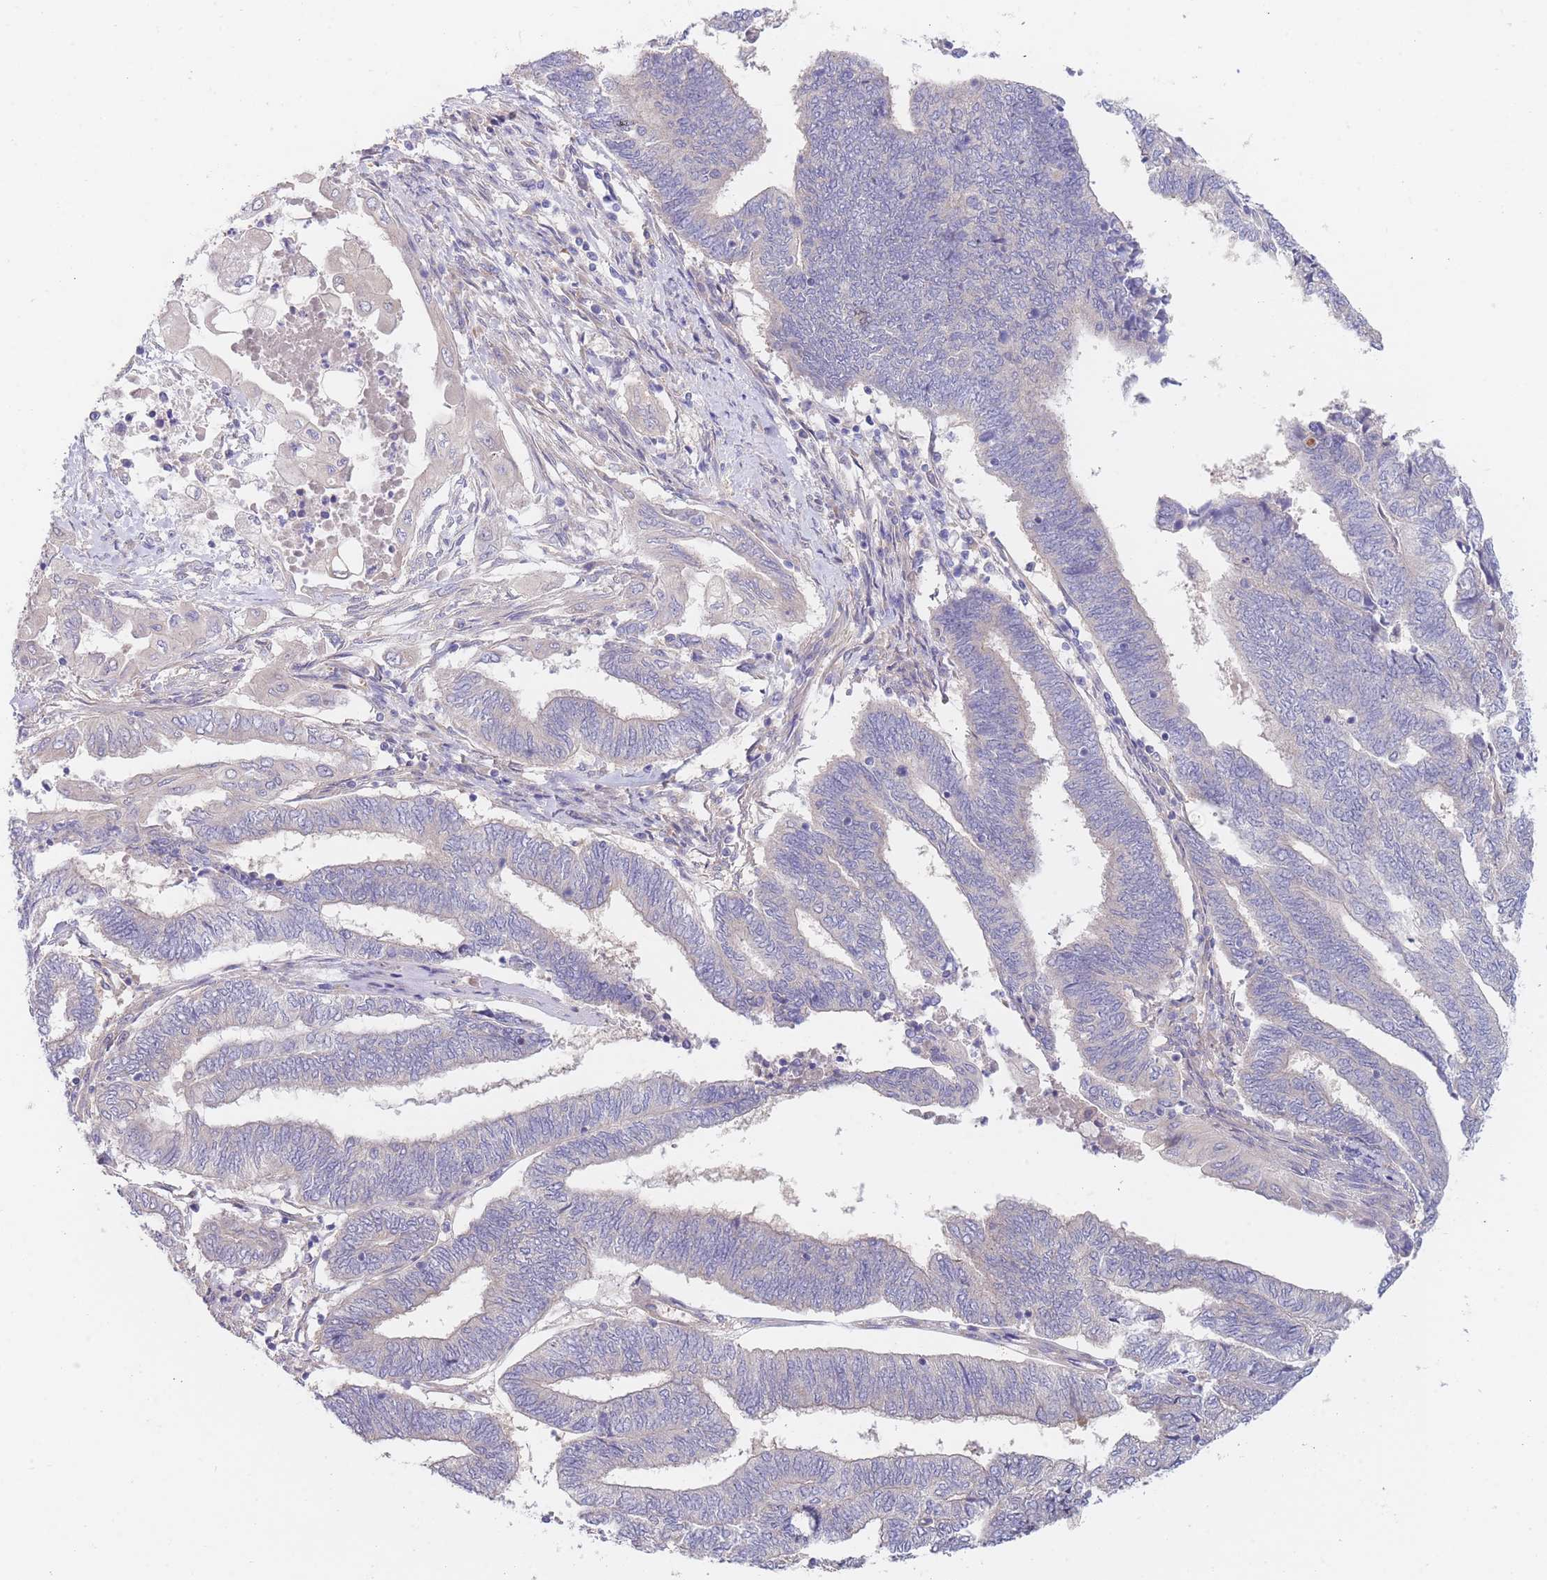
{"staining": {"intensity": "negative", "quantity": "none", "location": "none"}, "tissue": "endometrial cancer", "cell_type": "Tumor cells", "image_type": "cancer", "snomed": [{"axis": "morphology", "description": "Adenocarcinoma, NOS"}, {"axis": "topography", "description": "Uterus"}, {"axis": "topography", "description": "Endometrium"}], "caption": "Immunohistochemistry (IHC) photomicrograph of neoplastic tissue: human endometrial cancer stained with DAB (3,3'-diaminobenzidine) demonstrates no significant protein staining in tumor cells.", "gene": "ZNF281", "patient": {"sex": "female", "age": 70}}